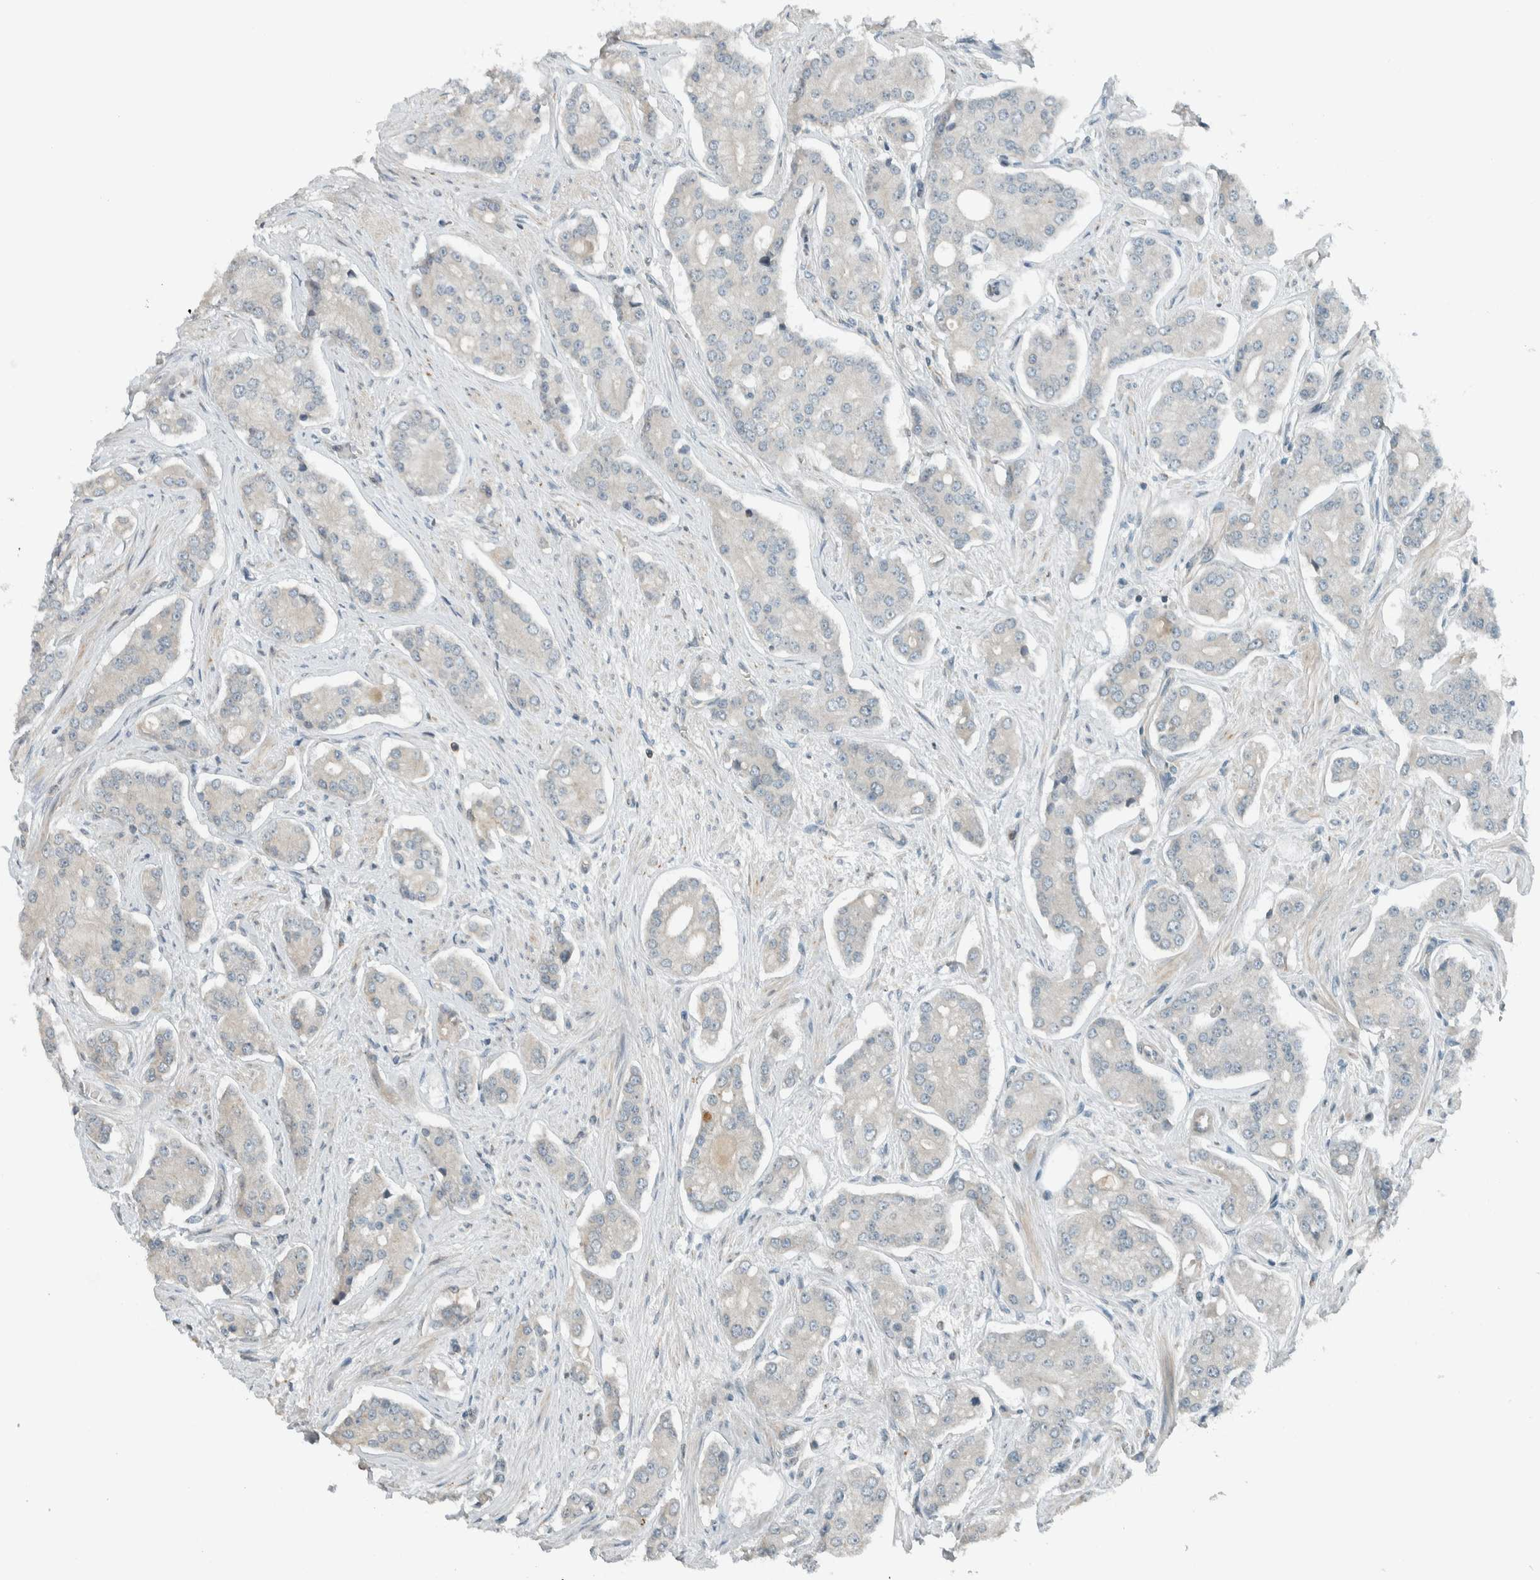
{"staining": {"intensity": "negative", "quantity": "none", "location": "none"}, "tissue": "prostate cancer", "cell_type": "Tumor cells", "image_type": "cancer", "snomed": [{"axis": "morphology", "description": "Adenocarcinoma, High grade"}, {"axis": "topography", "description": "Prostate"}], "caption": "IHC micrograph of prostate adenocarcinoma (high-grade) stained for a protein (brown), which demonstrates no expression in tumor cells.", "gene": "SEL1L", "patient": {"sex": "male", "age": 71}}